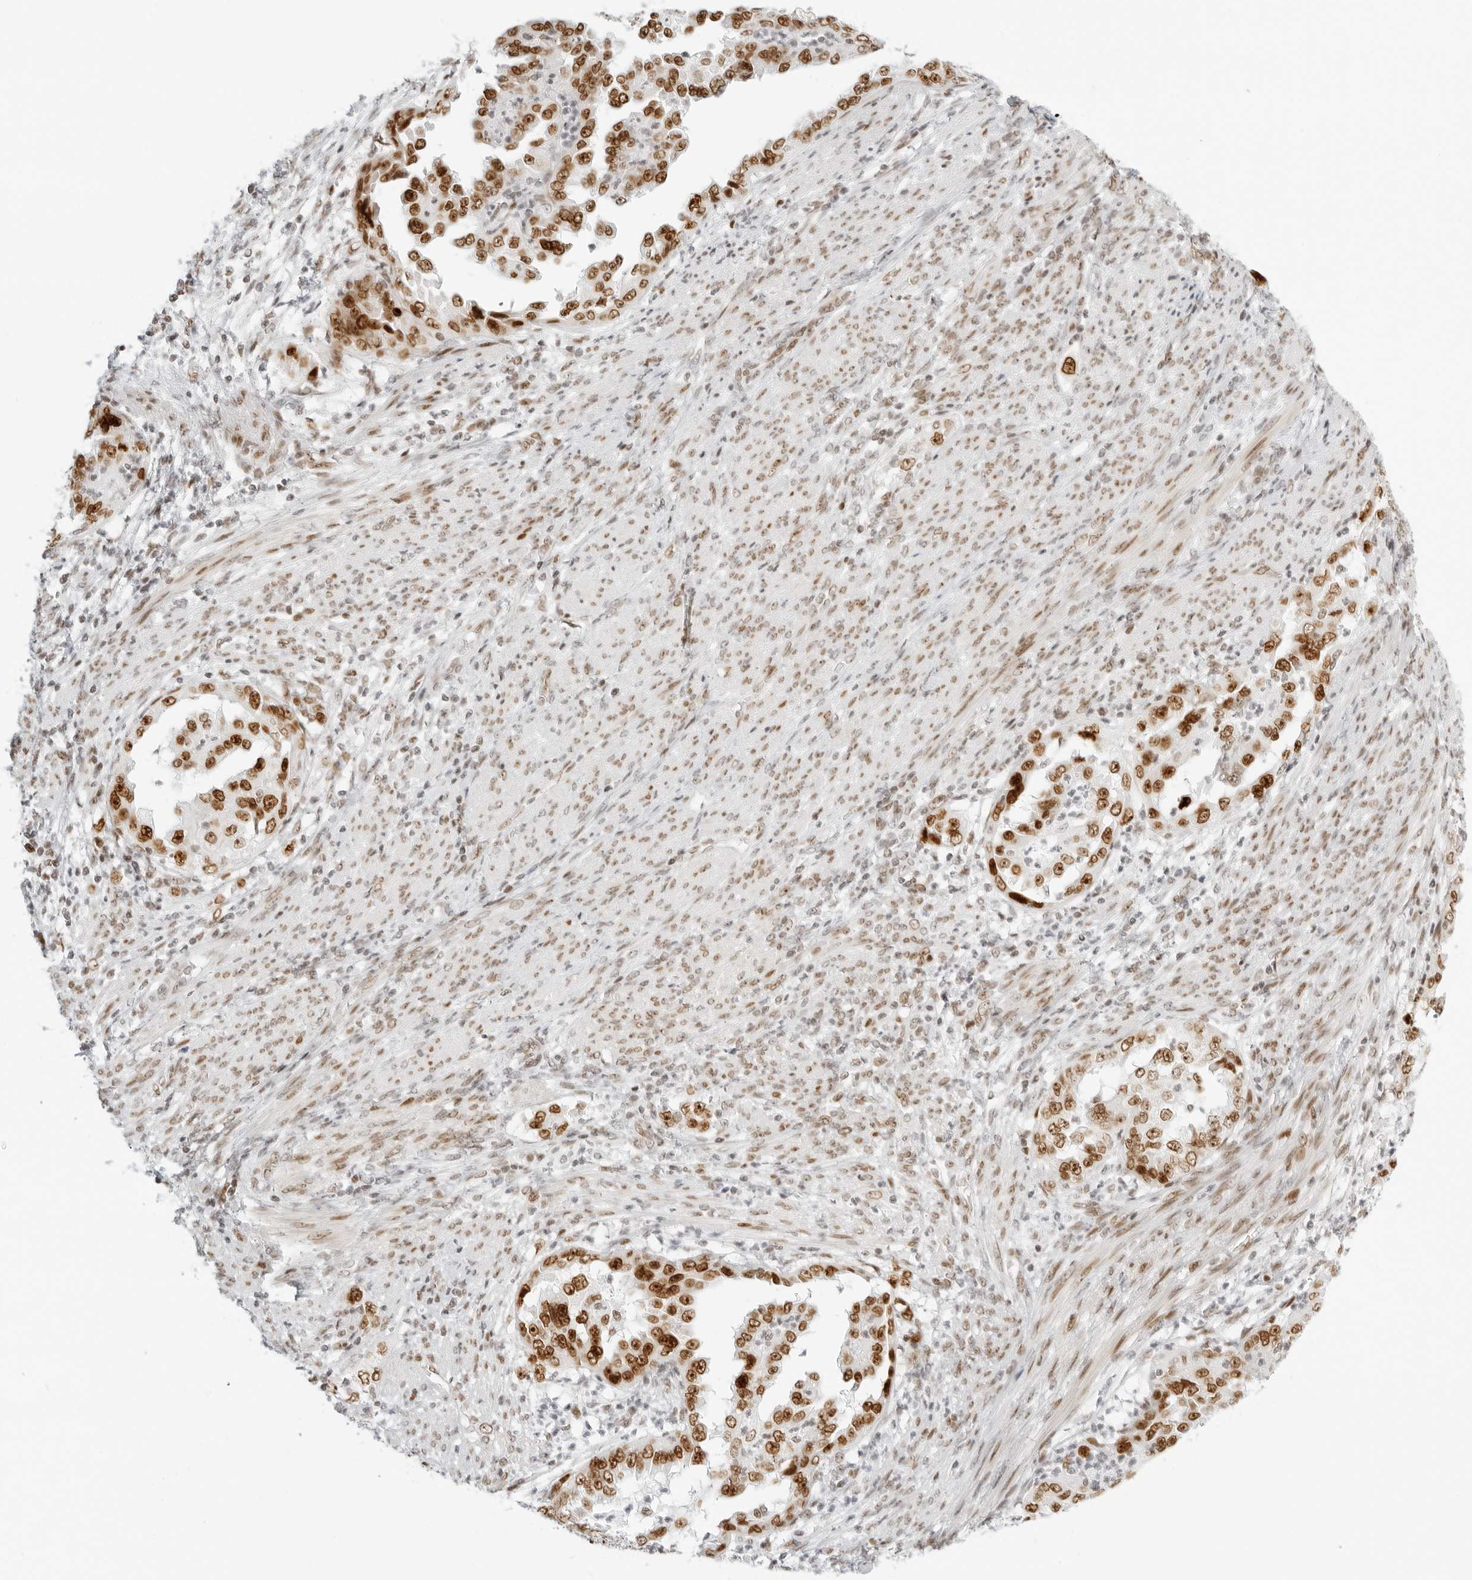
{"staining": {"intensity": "strong", "quantity": ">75%", "location": "nuclear"}, "tissue": "endometrial cancer", "cell_type": "Tumor cells", "image_type": "cancer", "snomed": [{"axis": "morphology", "description": "Adenocarcinoma, NOS"}, {"axis": "topography", "description": "Endometrium"}], "caption": "Endometrial cancer was stained to show a protein in brown. There is high levels of strong nuclear expression in approximately >75% of tumor cells. The protein is shown in brown color, while the nuclei are stained blue.", "gene": "RCC1", "patient": {"sex": "female", "age": 85}}